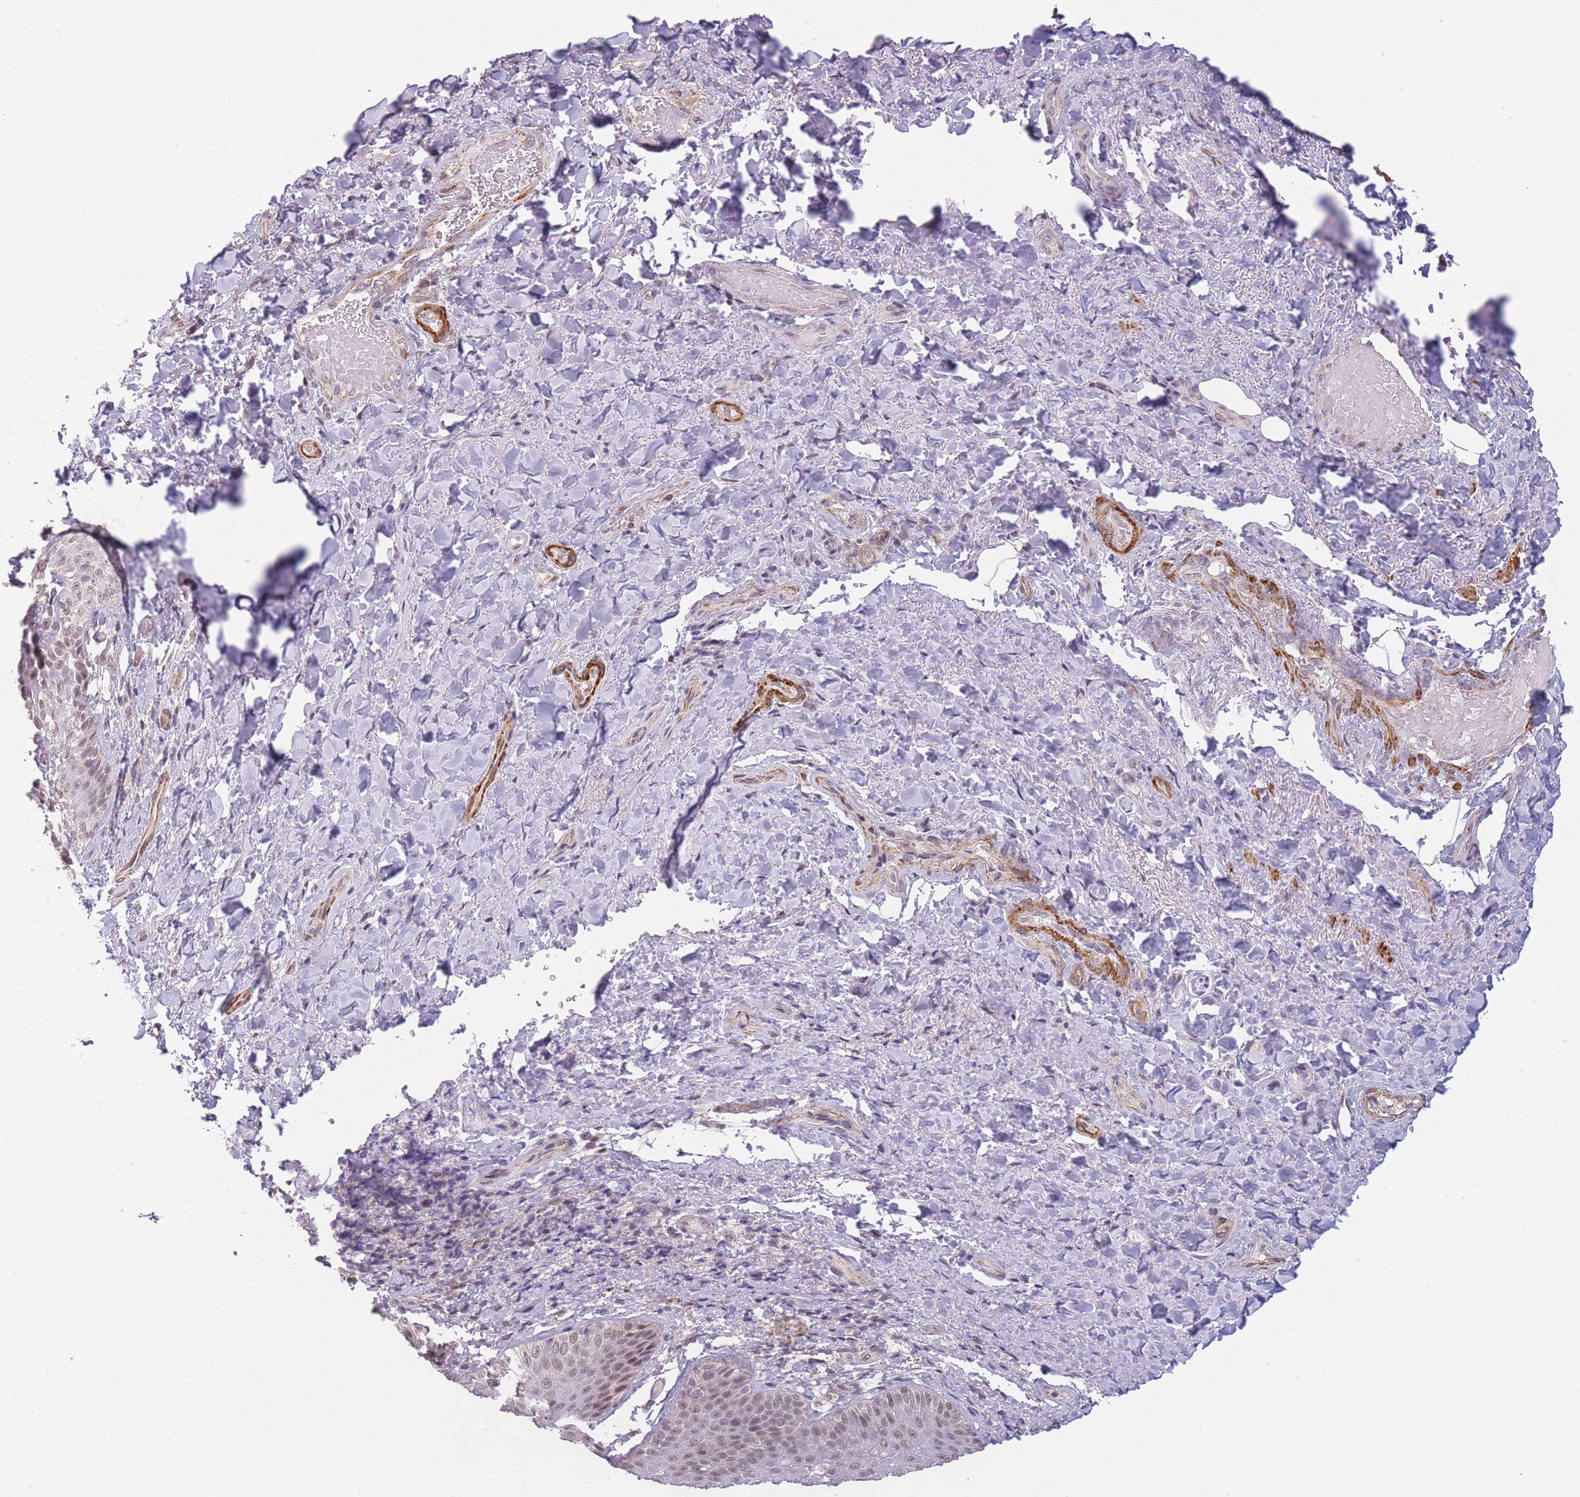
{"staining": {"intensity": "moderate", "quantity": "25%-75%", "location": "nuclear"}, "tissue": "skin", "cell_type": "Epidermal cells", "image_type": "normal", "snomed": [{"axis": "morphology", "description": "Normal tissue, NOS"}, {"axis": "topography", "description": "Anal"}], "caption": "Epidermal cells demonstrate moderate nuclear expression in about 25%-75% of cells in unremarkable skin.", "gene": "SIN3B", "patient": {"sex": "female", "age": 89}}